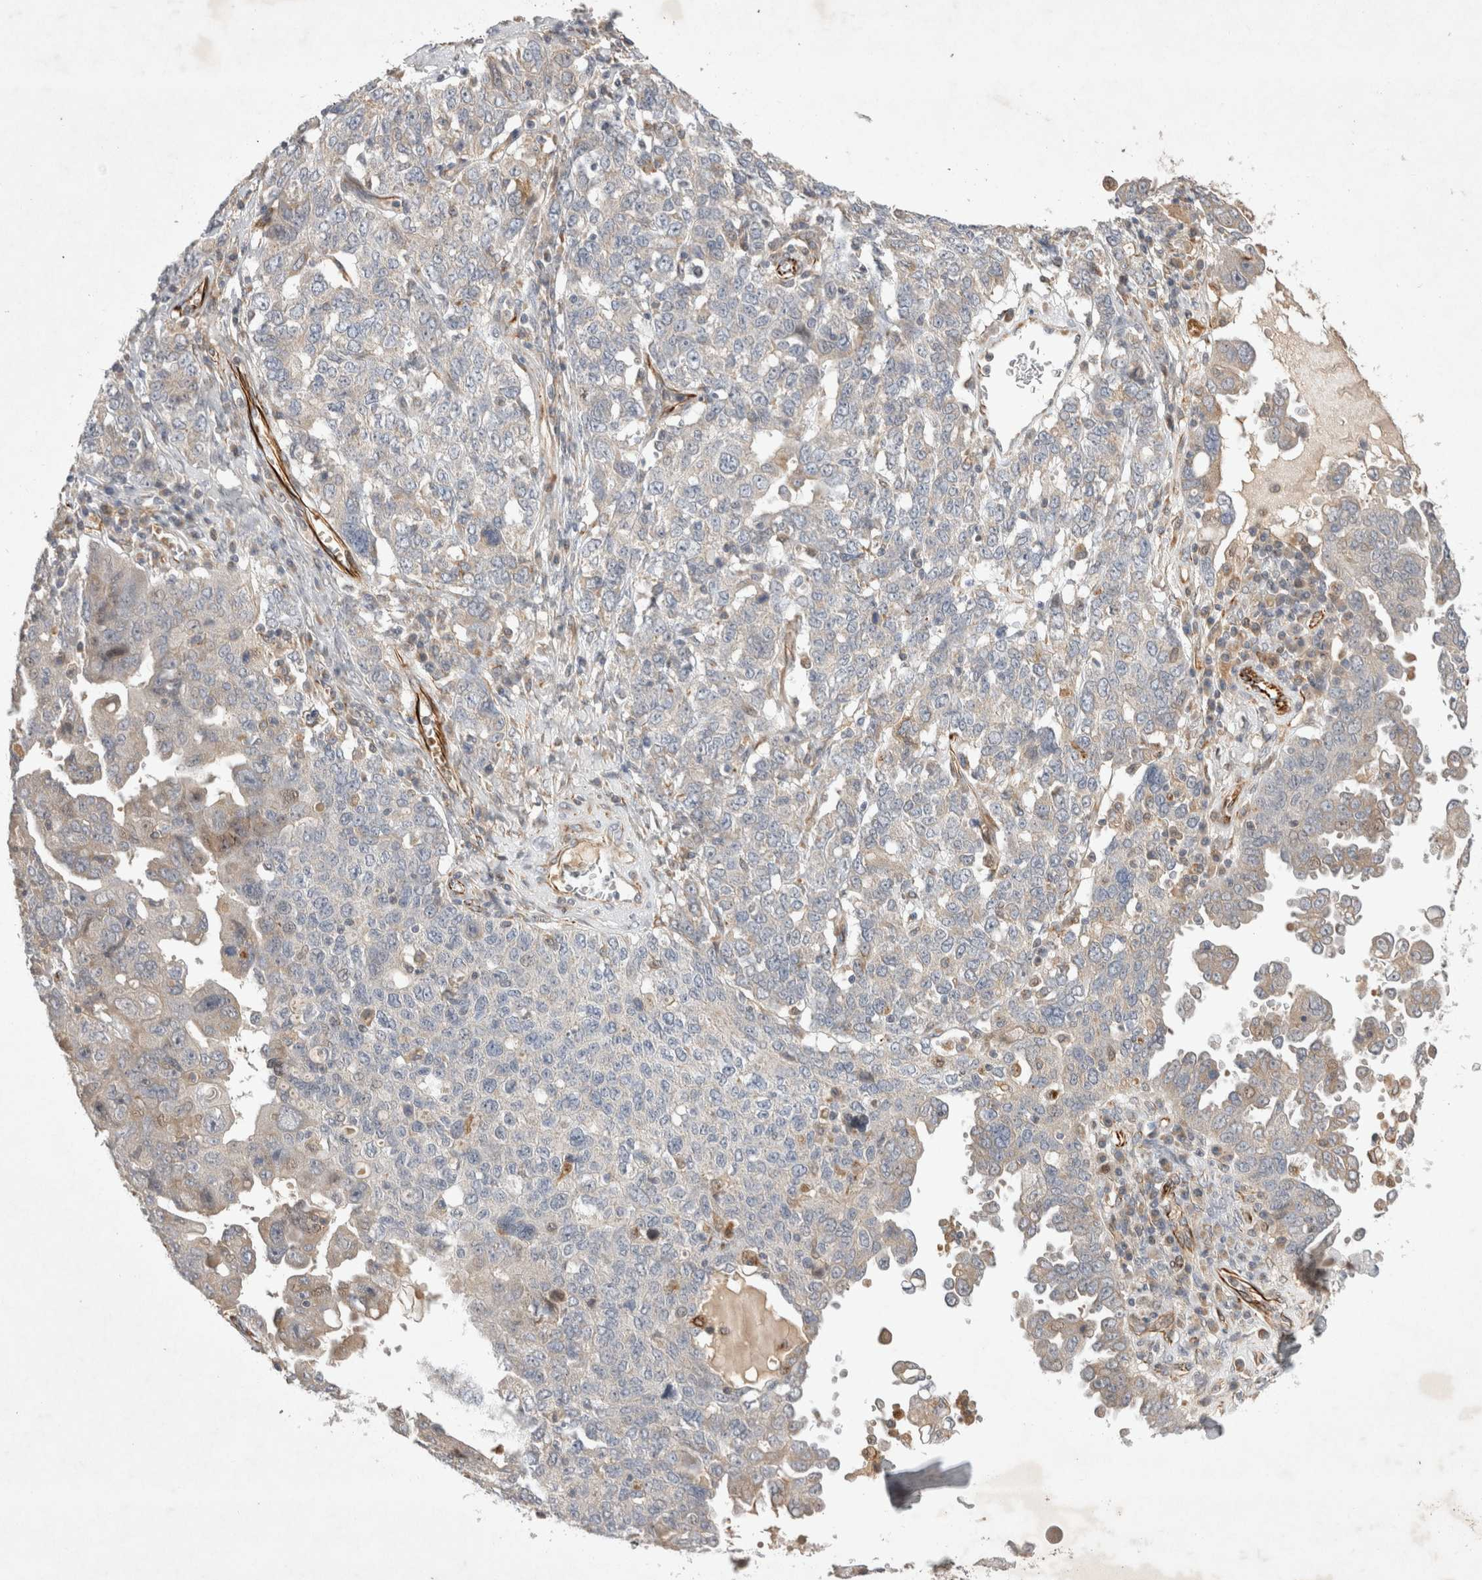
{"staining": {"intensity": "weak", "quantity": "<25%", "location": "cytoplasmic/membranous"}, "tissue": "ovarian cancer", "cell_type": "Tumor cells", "image_type": "cancer", "snomed": [{"axis": "morphology", "description": "Carcinoma, endometroid"}, {"axis": "topography", "description": "Ovary"}], "caption": "IHC histopathology image of neoplastic tissue: human ovarian cancer stained with DAB (3,3'-diaminobenzidine) shows no significant protein staining in tumor cells.", "gene": "NMU", "patient": {"sex": "female", "age": 62}}